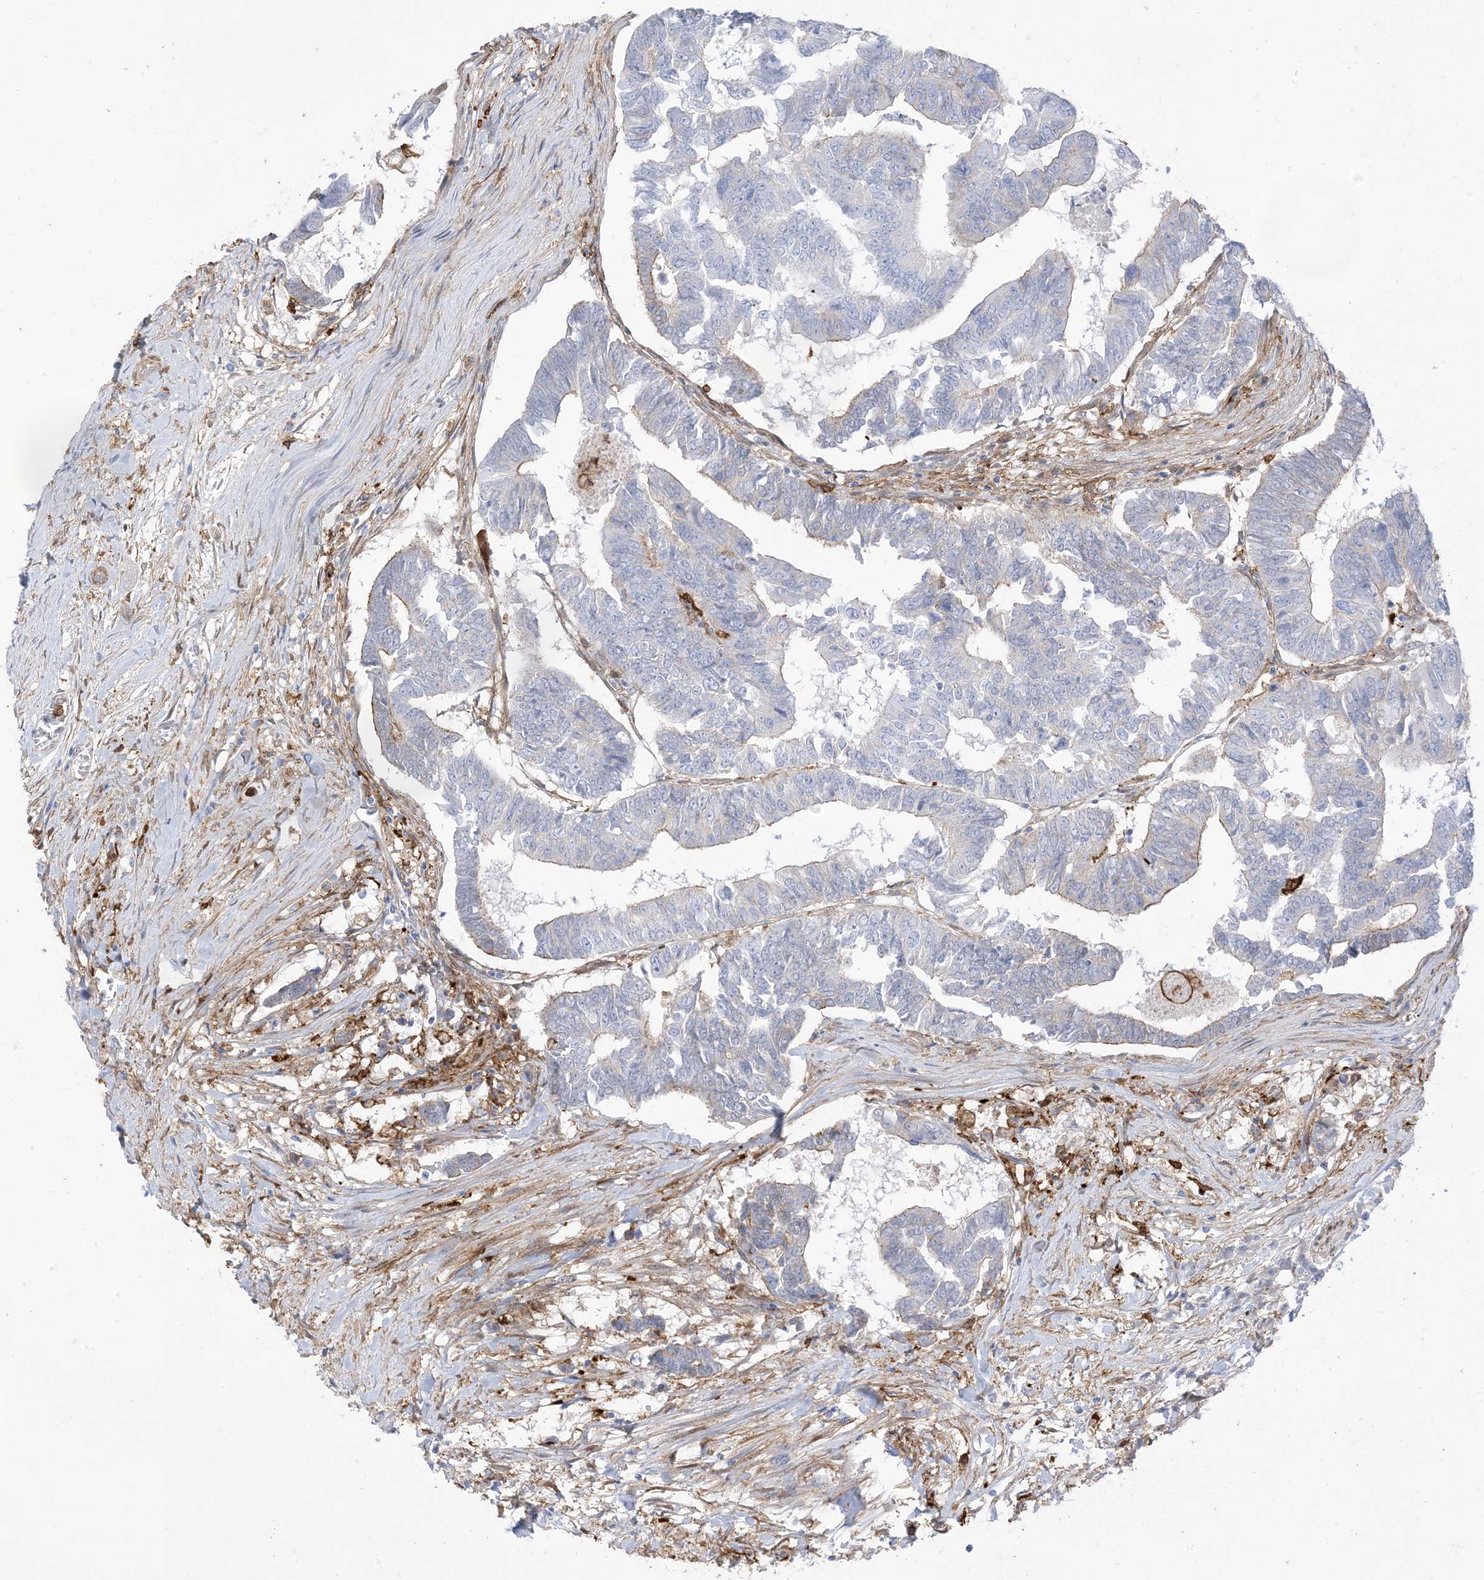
{"staining": {"intensity": "negative", "quantity": "none", "location": "none"}, "tissue": "colorectal cancer", "cell_type": "Tumor cells", "image_type": "cancer", "snomed": [{"axis": "morphology", "description": "Adenocarcinoma, NOS"}, {"axis": "topography", "description": "Rectum"}], "caption": "This is an immunohistochemistry (IHC) micrograph of colorectal cancer. There is no positivity in tumor cells.", "gene": "GSN", "patient": {"sex": "female", "age": 65}}